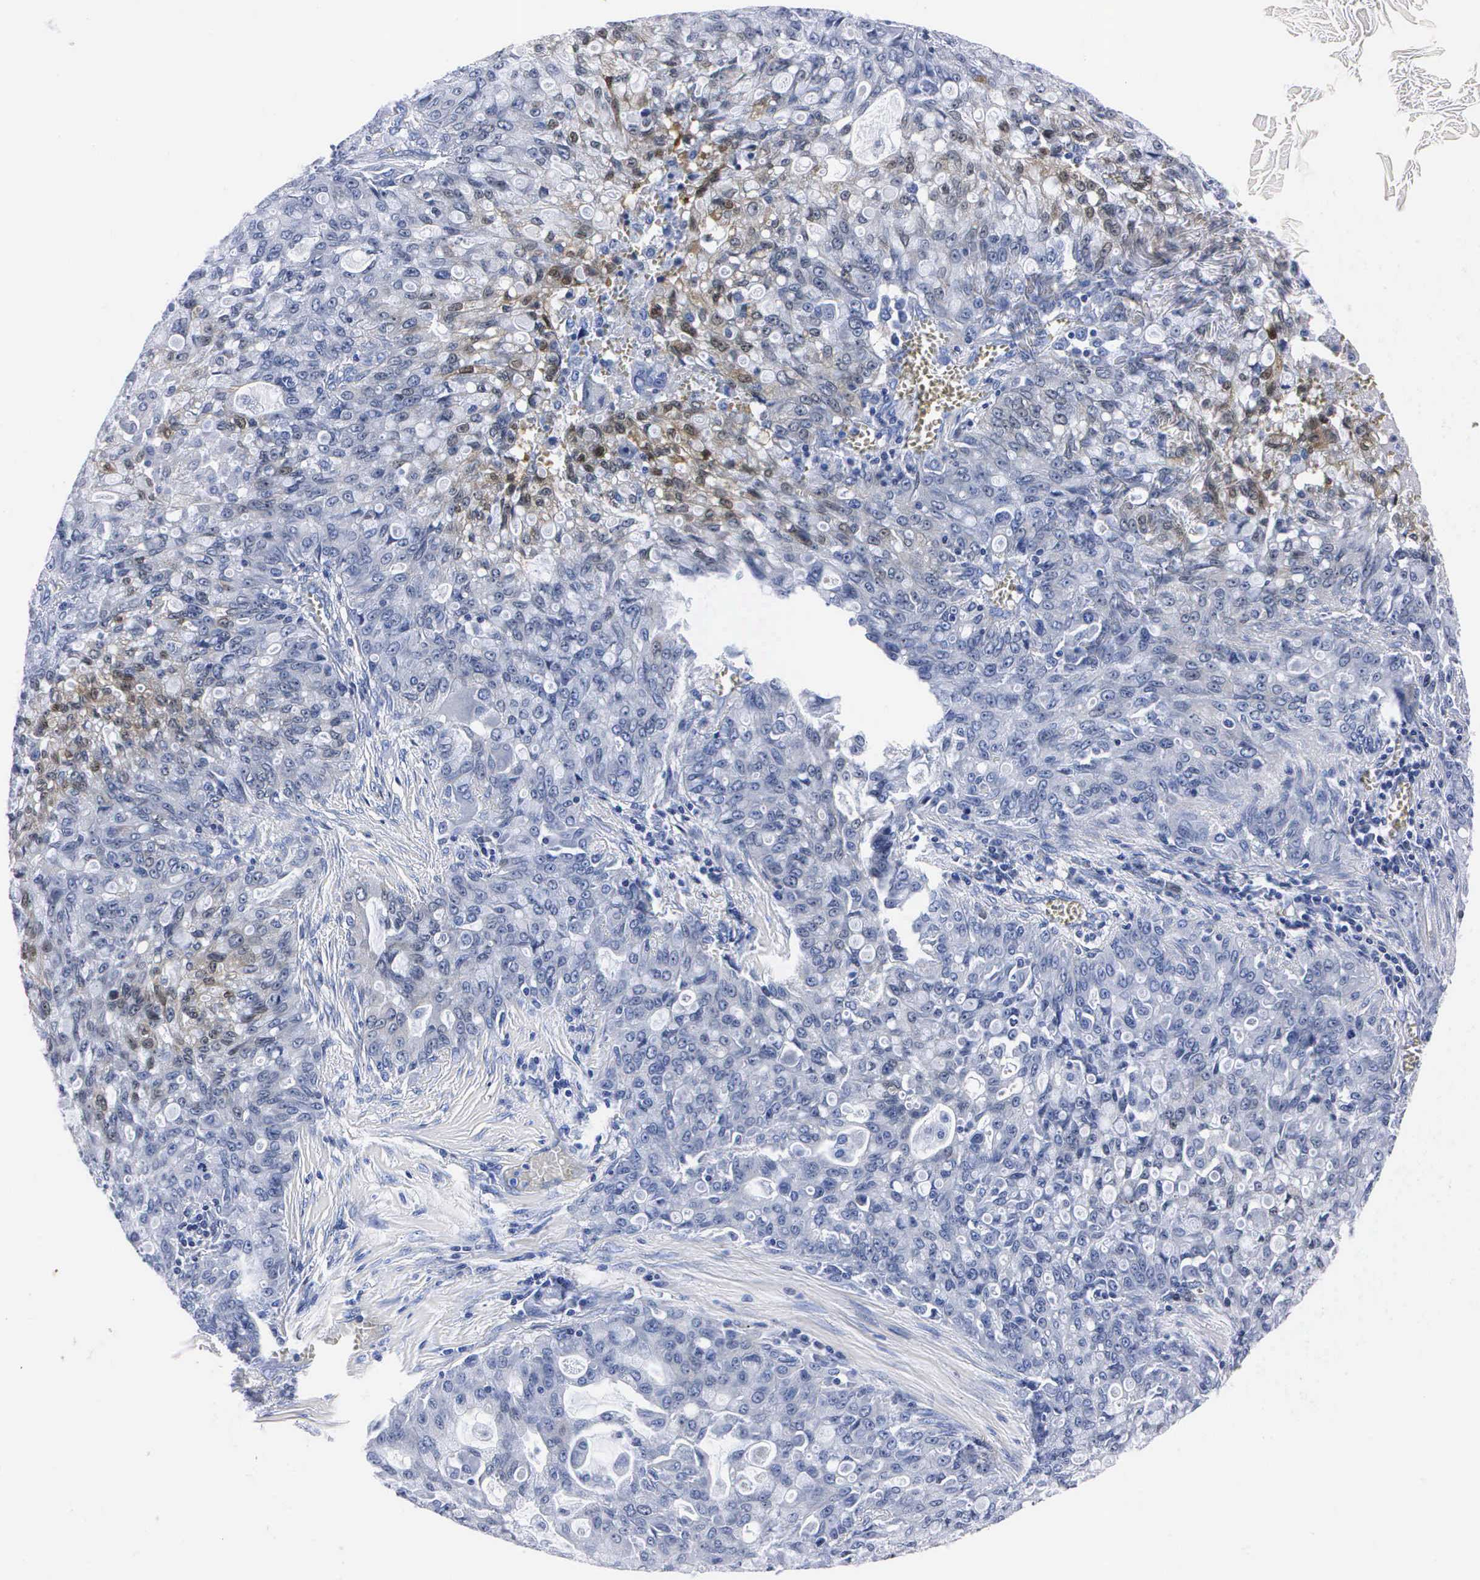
{"staining": {"intensity": "moderate", "quantity": "<25%", "location": "cytoplasmic/membranous,nuclear"}, "tissue": "lung cancer", "cell_type": "Tumor cells", "image_type": "cancer", "snomed": [{"axis": "morphology", "description": "Adenocarcinoma, NOS"}, {"axis": "topography", "description": "Lung"}], "caption": "Immunohistochemistry (DAB (3,3'-diaminobenzidine)) staining of lung cancer shows moderate cytoplasmic/membranous and nuclear protein positivity in approximately <25% of tumor cells. Using DAB (brown) and hematoxylin (blue) stains, captured at high magnification using brightfield microscopy.", "gene": "ENO2", "patient": {"sex": "female", "age": 44}}